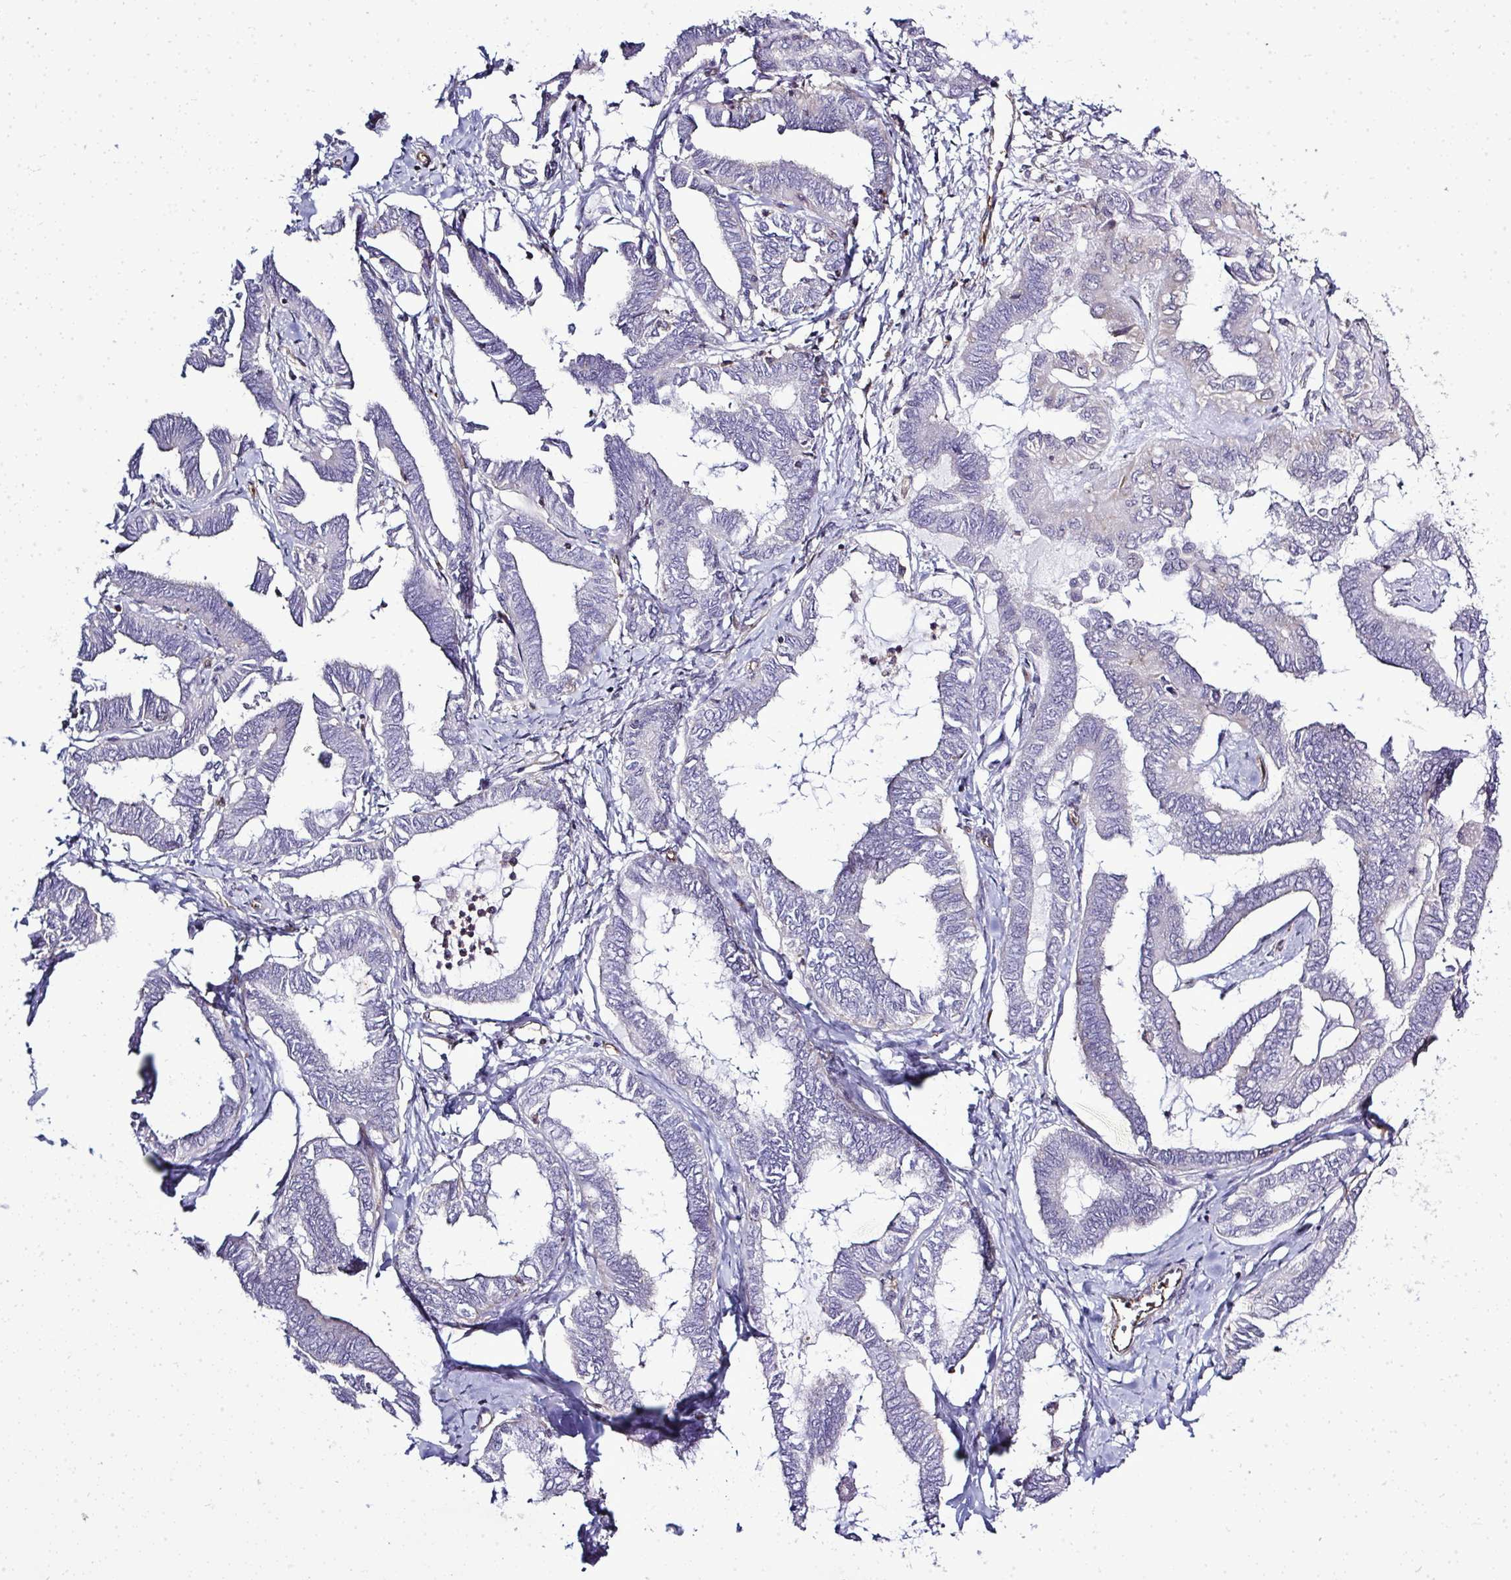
{"staining": {"intensity": "negative", "quantity": "none", "location": "none"}, "tissue": "ovarian cancer", "cell_type": "Tumor cells", "image_type": "cancer", "snomed": [{"axis": "morphology", "description": "Carcinoma, endometroid"}, {"axis": "topography", "description": "Ovary"}], "caption": "This is a photomicrograph of immunohistochemistry (IHC) staining of ovarian cancer, which shows no expression in tumor cells.", "gene": "FUT10", "patient": {"sex": "female", "age": 70}}